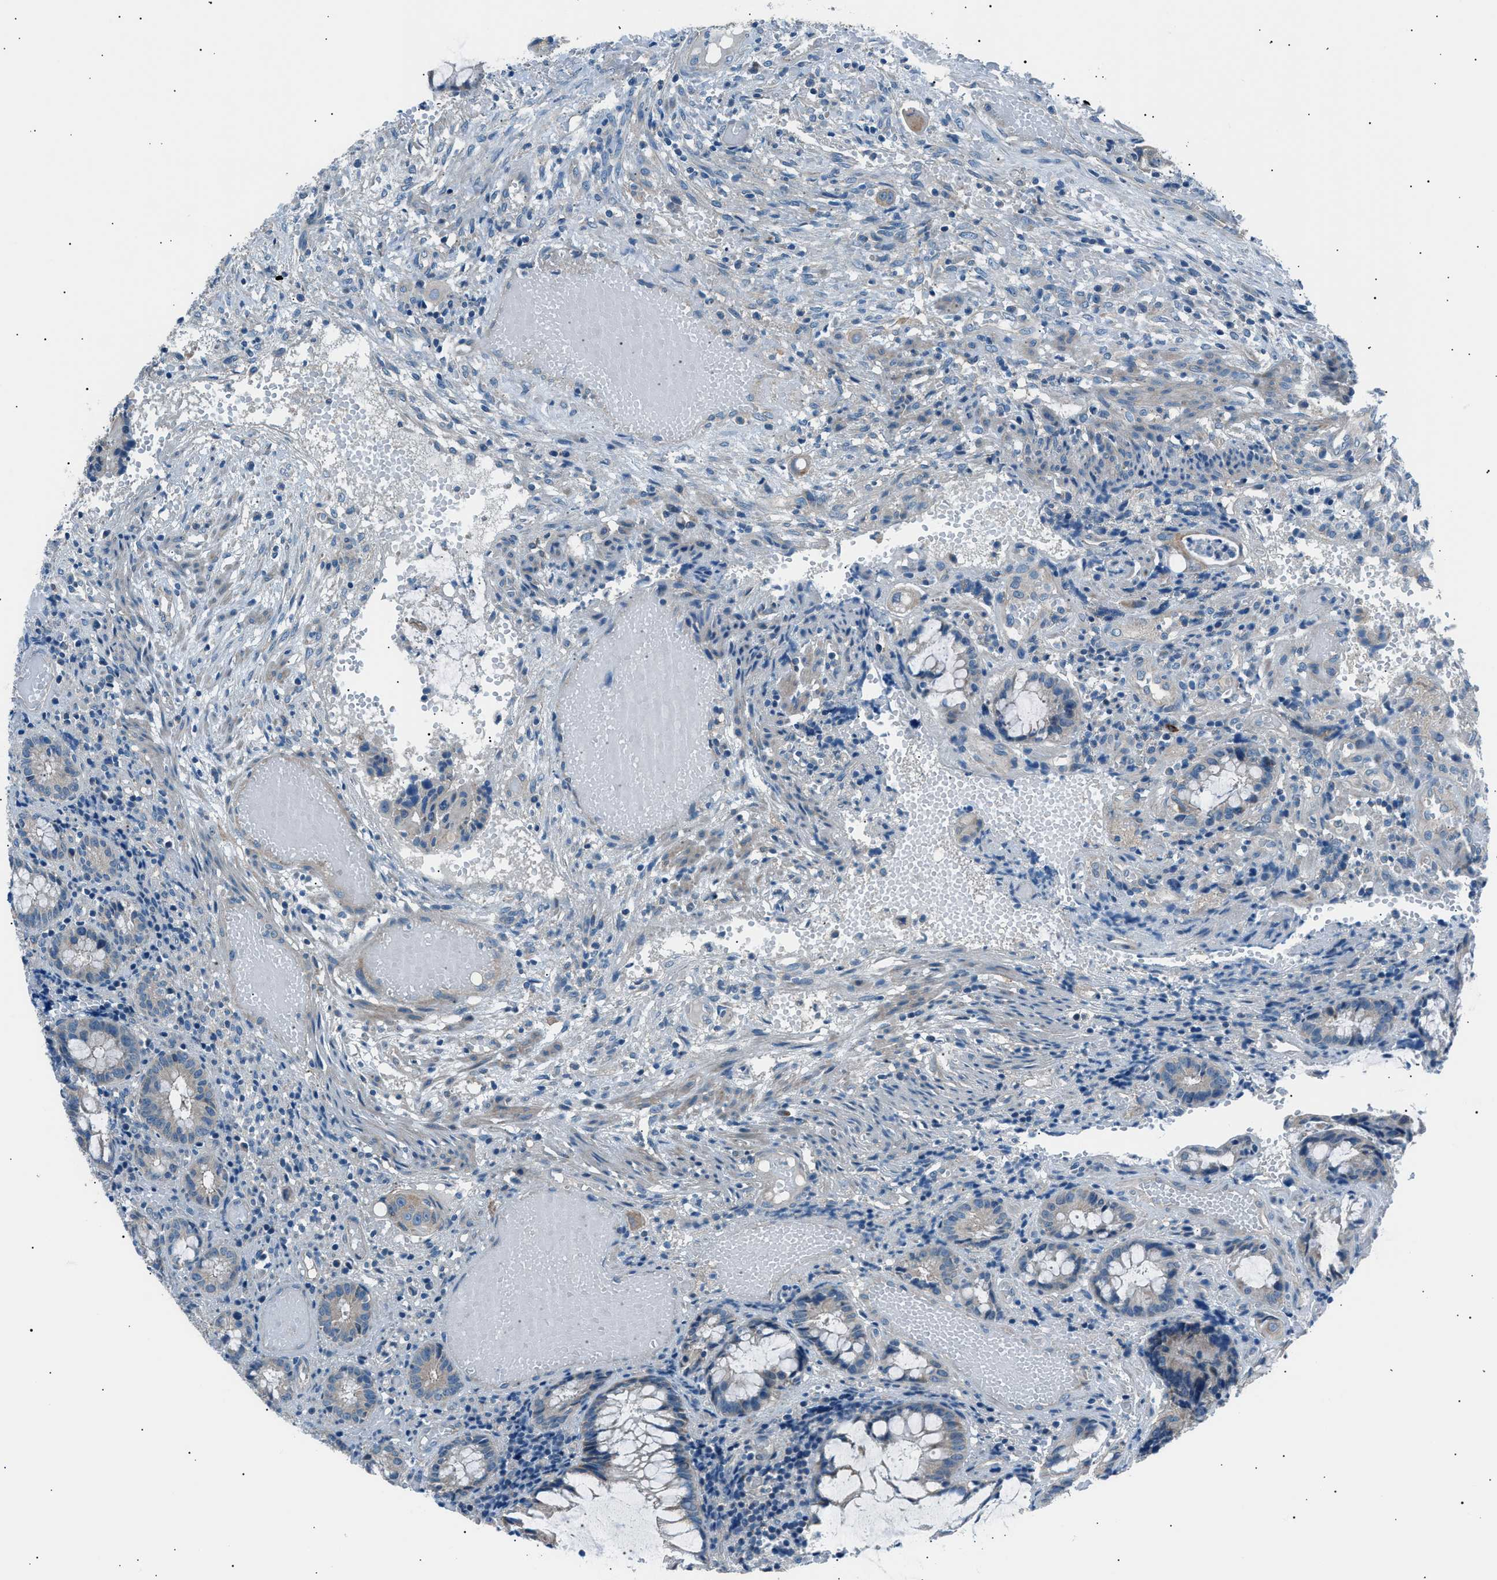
{"staining": {"intensity": "negative", "quantity": "none", "location": "none"}, "tissue": "colorectal cancer", "cell_type": "Tumor cells", "image_type": "cancer", "snomed": [{"axis": "morphology", "description": "Adenocarcinoma, NOS"}, {"axis": "topography", "description": "Colon"}], "caption": "A histopathology image of colorectal cancer stained for a protein shows no brown staining in tumor cells.", "gene": "LRRC37B", "patient": {"sex": "female", "age": 57}}